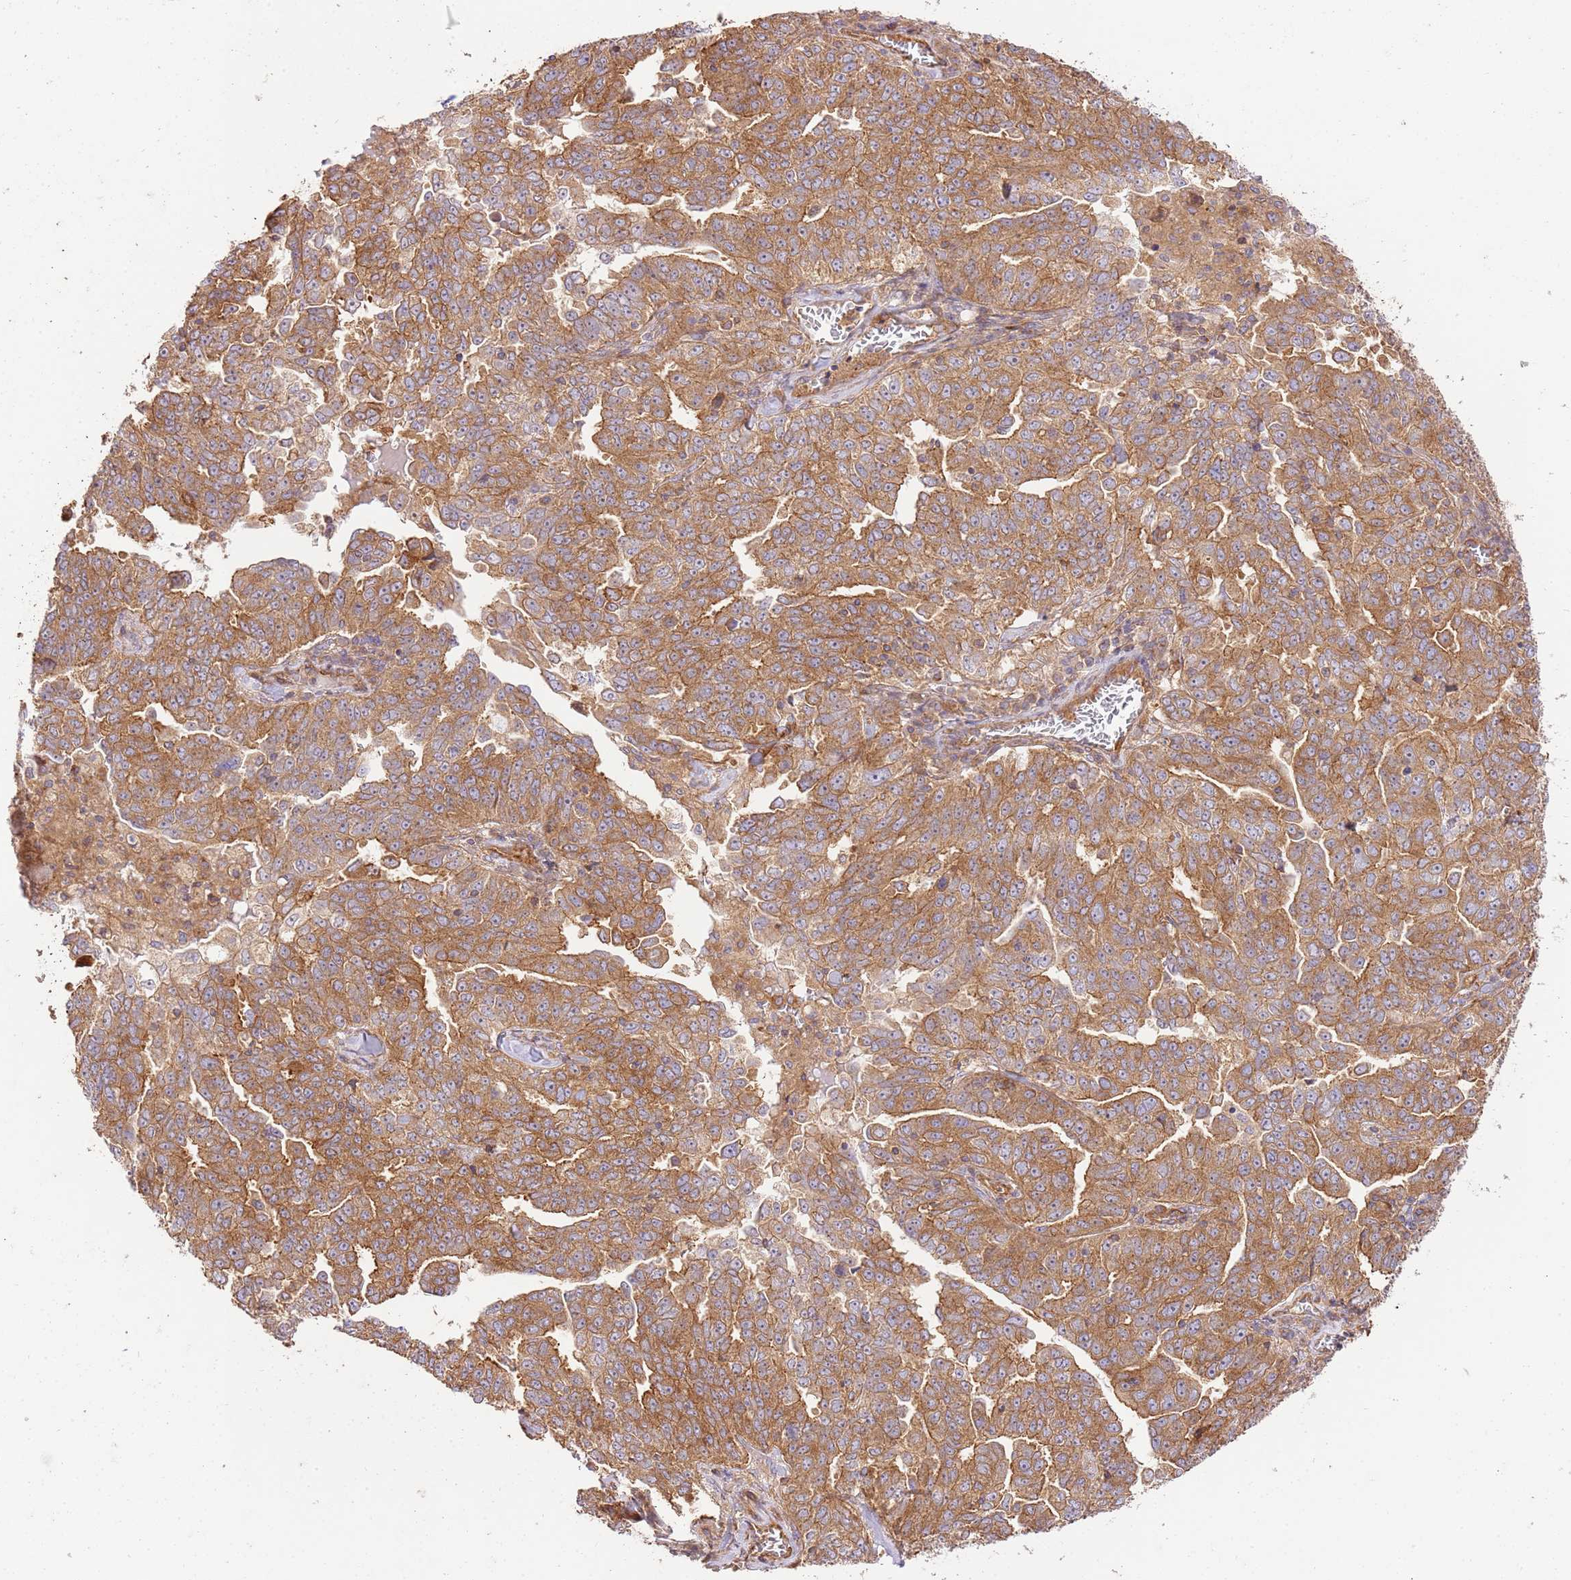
{"staining": {"intensity": "moderate", "quantity": ">75%", "location": "cytoplasmic/membranous"}, "tissue": "ovarian cancer", "cell_type": "Tumor cells", "image_type": "cancer", "snomed": [{"axis": "morphology", "description": "Carcinoma, endometroid"}, {"axis": "topography", "description": "Ovary"}], "caption": "This image shows immunohistochemistry staining of human ovarian cancer, with medium moderate cytoplasmic/membranous positivity in about >75% of tumor cells.", "gene": "ZBTB39", "patient": {"sex": "female", "age": 62}}